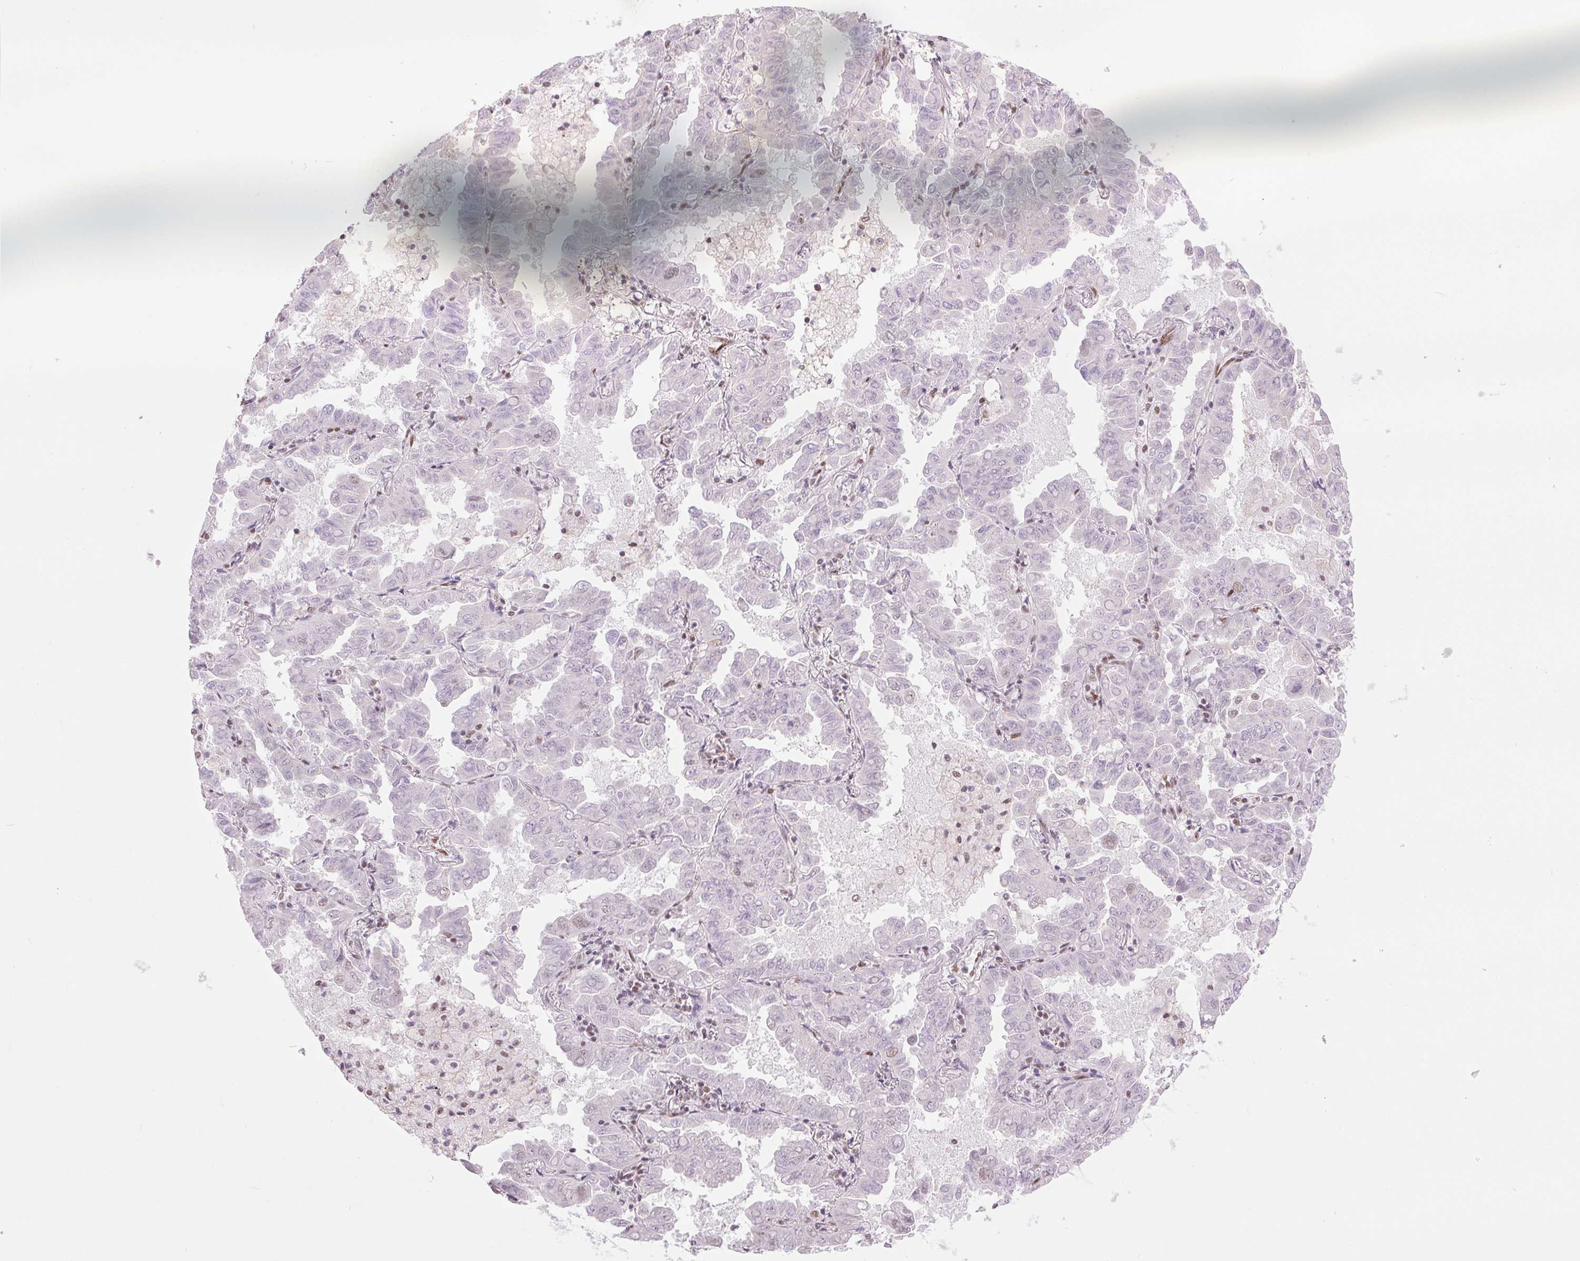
{"staining": {"intensity": "negative", "quantity": "none", "location": "none"}, "tissue": "lung cancer", "cell_type": "Tumor cells", "image_type": "cancer", "snomed": [{"axis": "morphology", "description": "Adenocarcinoma, NOS"}, {"axis": "topography", "description": "Lung"}], "caption": "Immunohistochemistry histopathology image of human lung adenocarcinoma stained for a protein (brown), which reveals no positivity in tumor cells.", "gene": "ZFR2", "patient": {"sex": "male", "age": 64}}